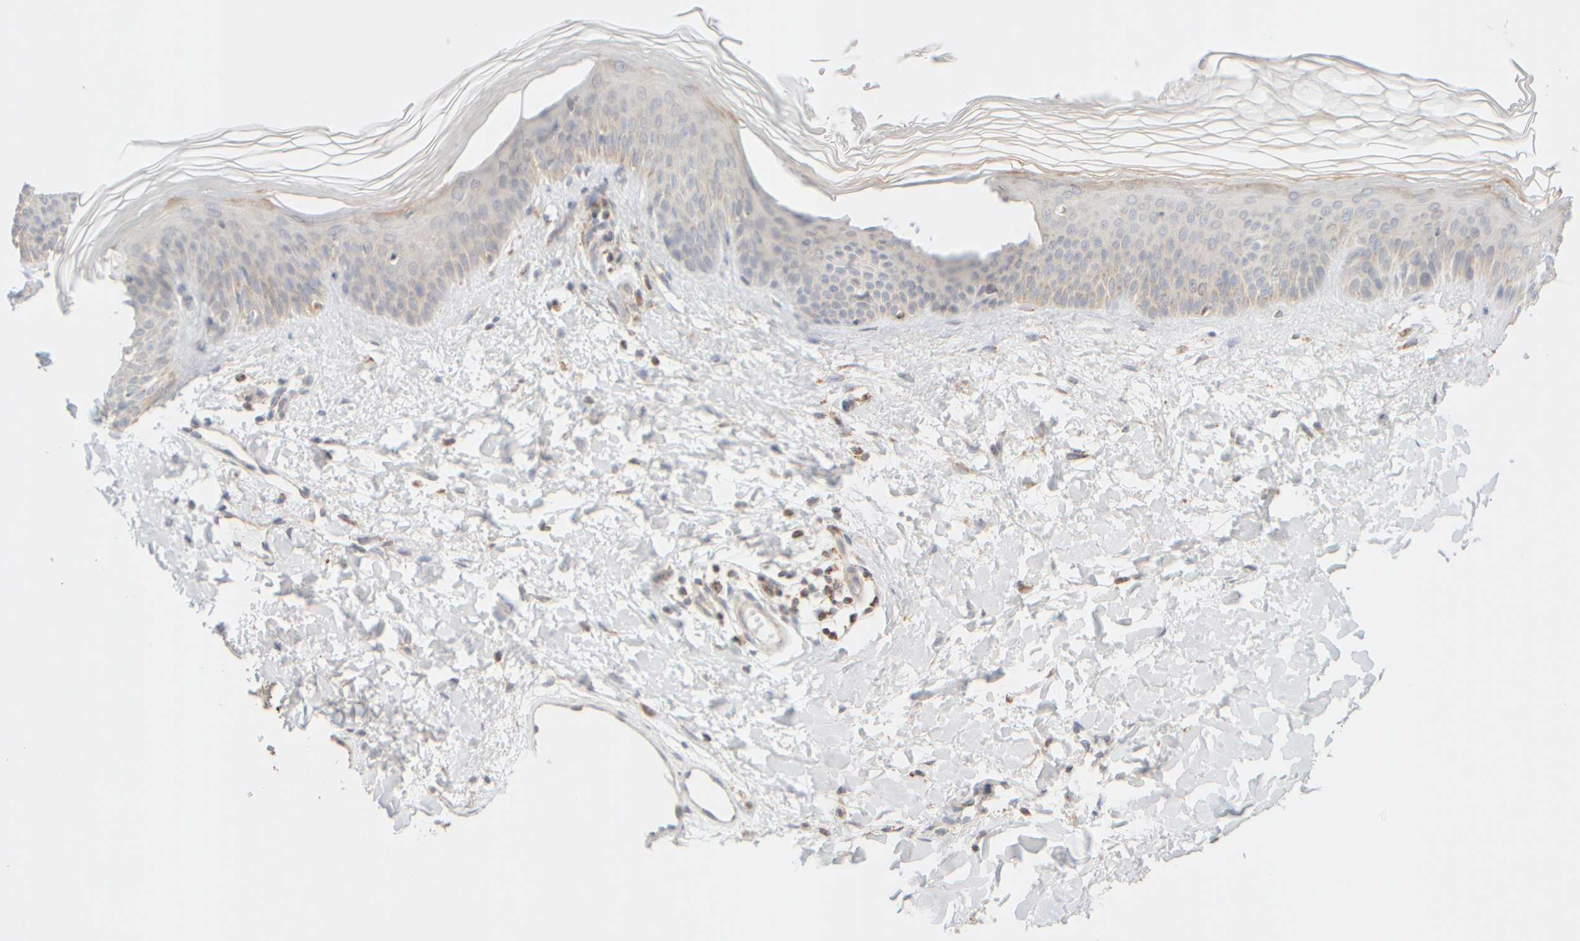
{"staining": {"intensity": "weak", "quantity": ">75%", "location": "cytoplasmic/membranous"}, "tissue": "skin", "cell_type": "Fibroblasts", "image_type": "normal", "snomed": [{"axis": "morphology", "description": "Normal tissue, NOS"}, {"axis": "morphology", "description": "Malignant melanoma, Metastatic site"}, {"axis": "topography", "description": "Skin"}], "caption": "This is an image of immunohistochemistry staining of normal skin, which shows weak staining in the cytoplasmic/membranous of fibroblasts.", "gene": "APBB2", "patient": {"sex": "male", "age": 41}}